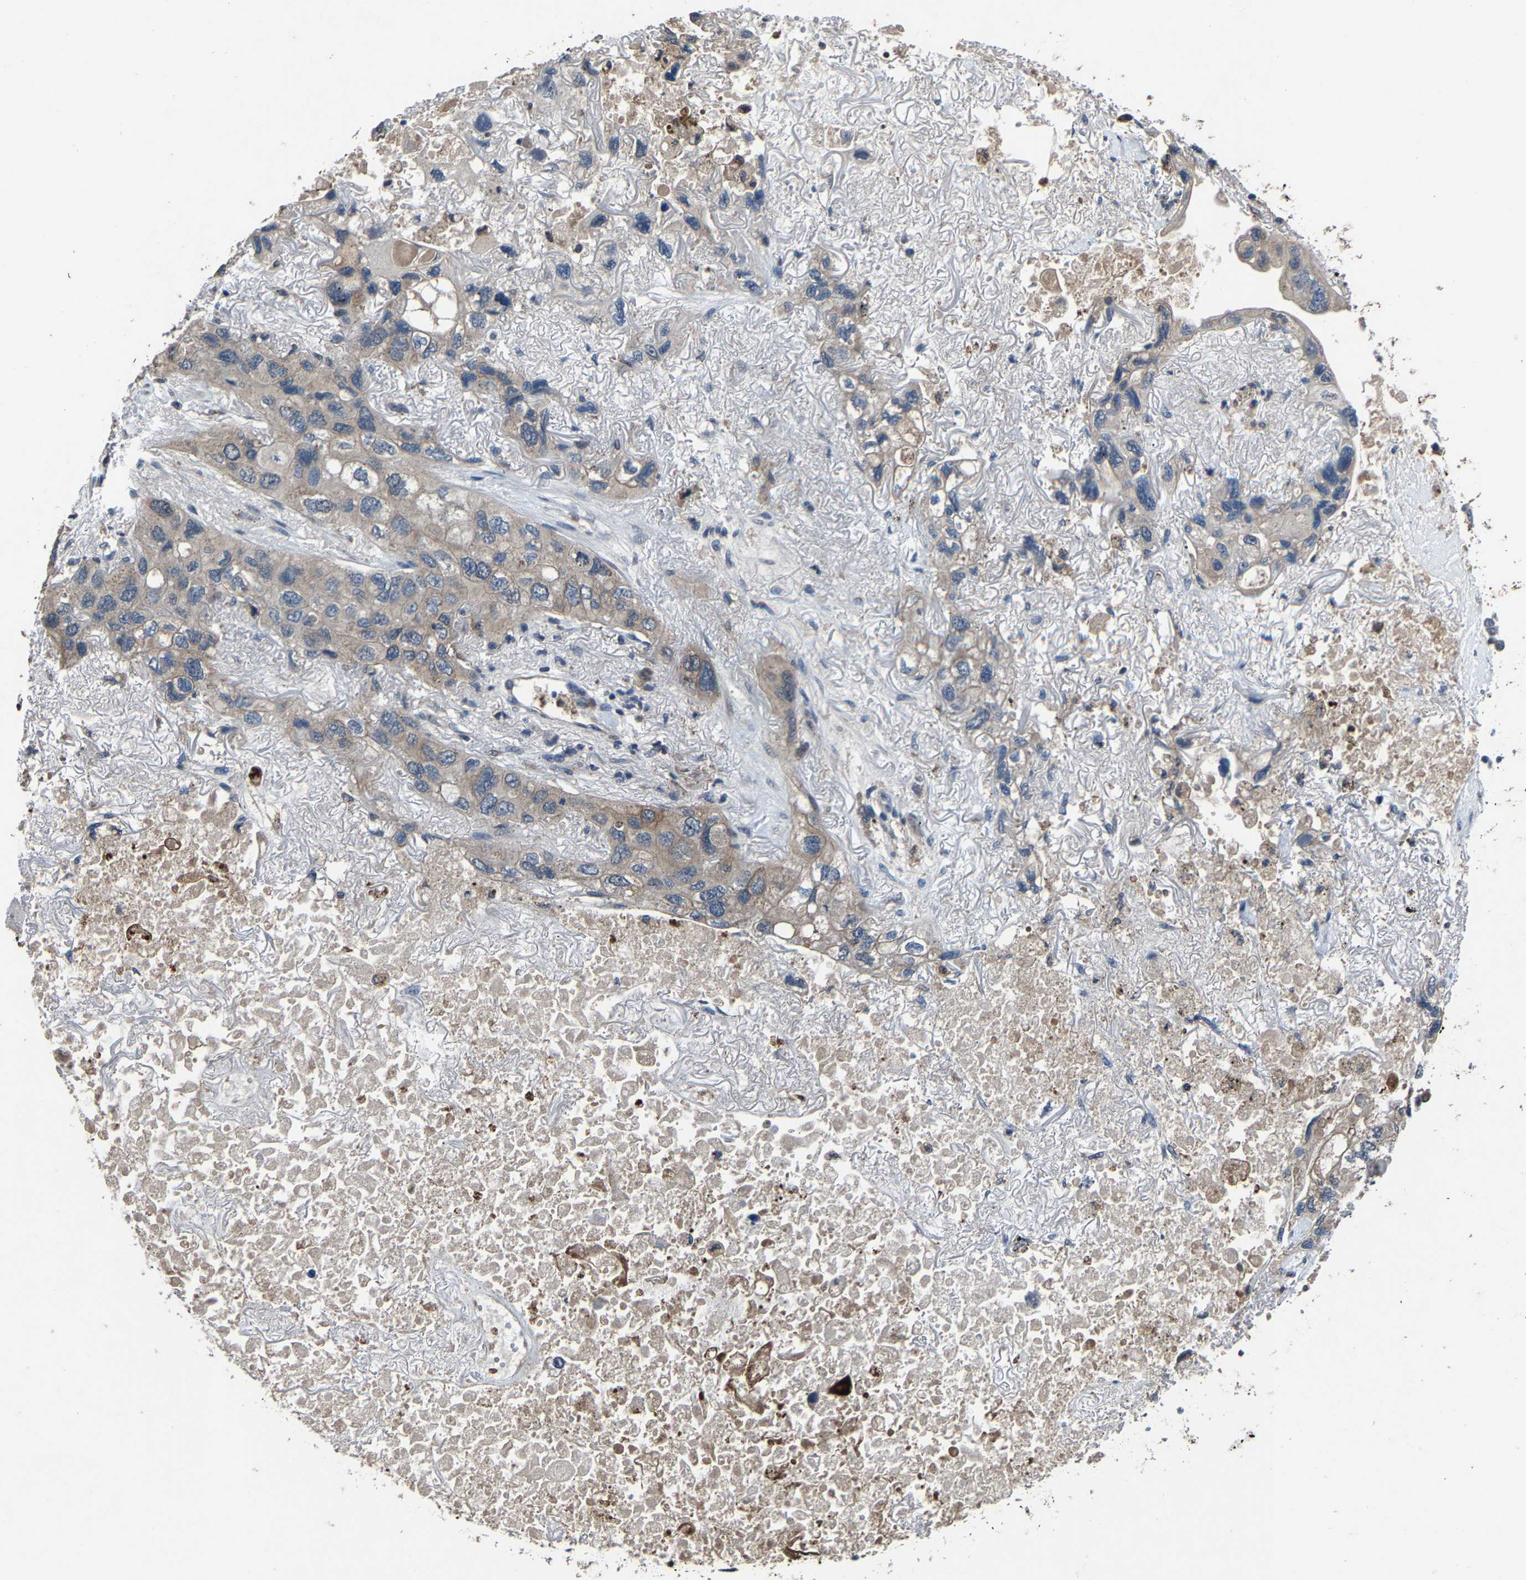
{"staining": {"intensity": "weak", "quantity": "25%-75%", "location": "cytoplasmic/membranous"}, "tissue": "lung cancer", "cell_type": "Tumor cells", "image_type": "cancer", "snomed": [{"axis": "morphology", "description": "Squamous cell carcinoma, NOS"}, {"axis": "topography", "description": "Lung"}], "caption": "This is a micrograph of immunohistochemistry staining of lung cancer (squamous cell carcinoma), which shows weak positivity in the cytoplasmic/membranous of tumor cells.", "gene": "PCNX2", "patient": {"sex": "female", "age": 73}}